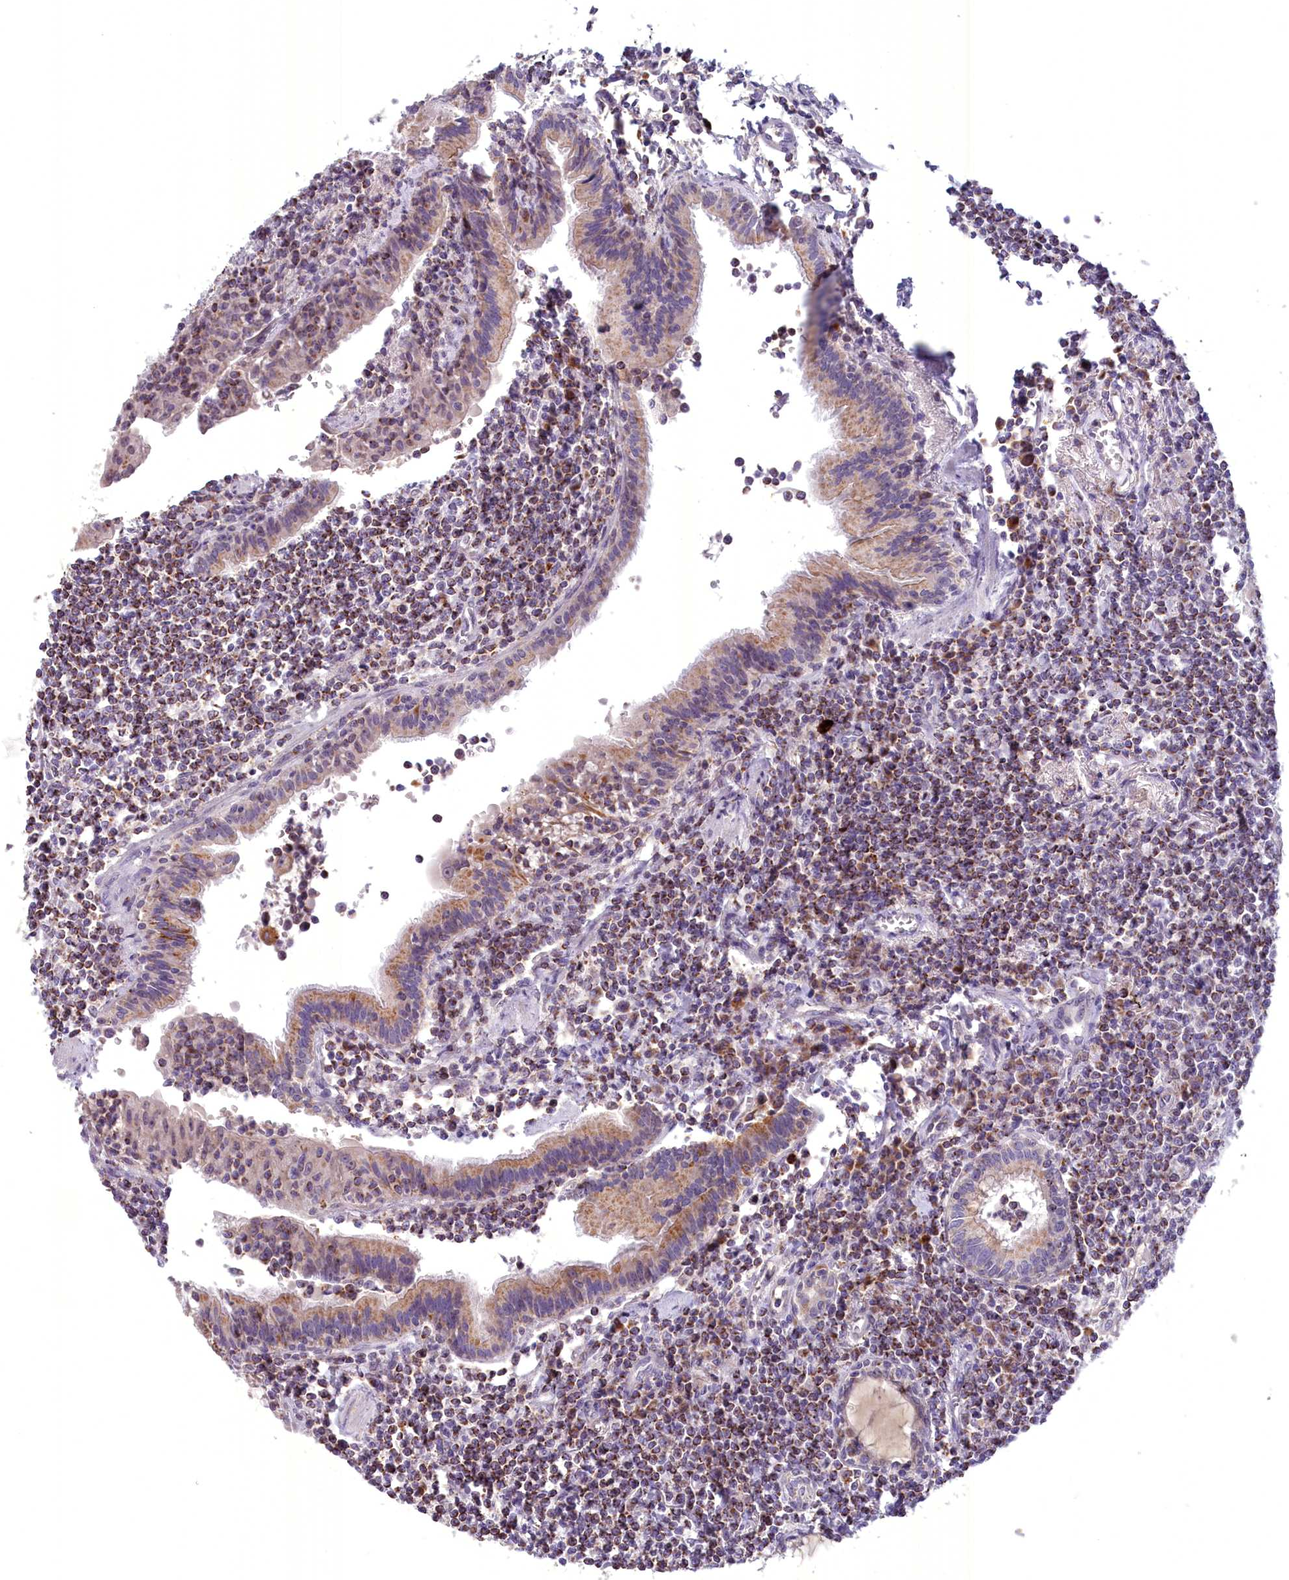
{"staining": {"intensity": "moderate", "quantity": ">75%", "location": "cytoplasmic/membranous"}, "tissue": "lymphoma", "cell_type": "Tumor cells", "image_type": "cancer", "snomed": [{"axis": "morphology", "description": "Malignant lymphoma, non-Hodgkin's type, Low grade"}, {"axis": "topography", "description": "Lung"}], "caption": "Low-grade malignant lymphoma, non-Hodgkin's type stained for a protein reveals moderate cytoplasmic/membranous positivity in tumor cells. (Stains: DAB (3,3'-diaminobenzidine) in brown, nuclei in blue, Microscopy: brightfield microscopy at high magnification).", "gene": "FAM149B1", "patient": {"sex": "female", "age": 71}}